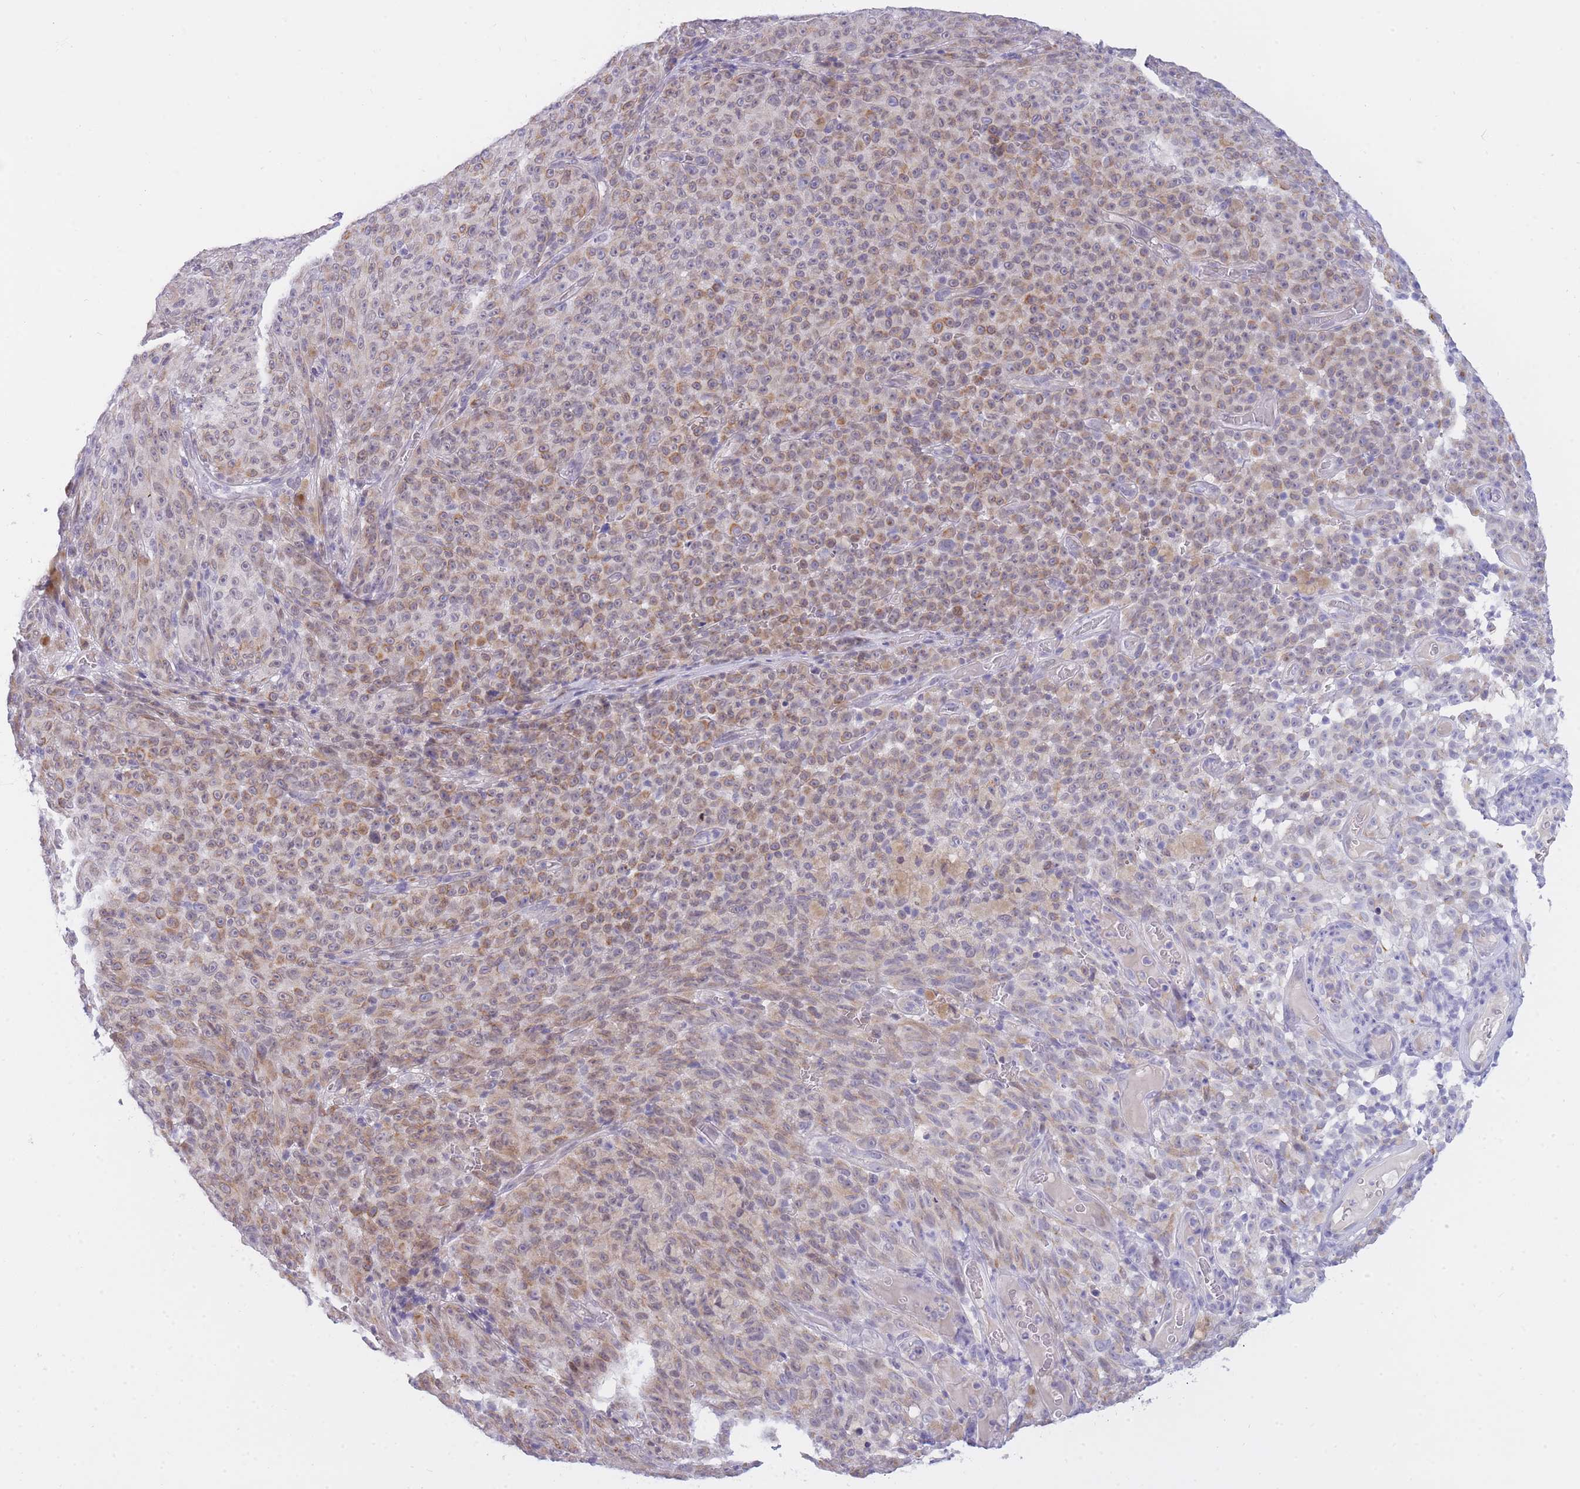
{"staining": {"intensity": "moderate", "quantity": "25%-75%", "location": "cytoplasmic/membranous"}, "tissue": "melanoma", "cell_type": "Tumor cells", "image_type": "cancer", "snomed": [{"axis": "morphology", "description": "Malignant melanoma, NOS"}, {"axis": "topography", "description": "Skin"}], "caption": "Moderate cytoplasmic/membranous staining is present in about 25%-75% of tumor cells in malignant melanoma. The staining was performed using DAB, with brown indicating positive protein expression. Nuclei are stained blue with hematoxylin.", "gene": "PRR23B", "patient": {"sex": "female", "age": 82}}